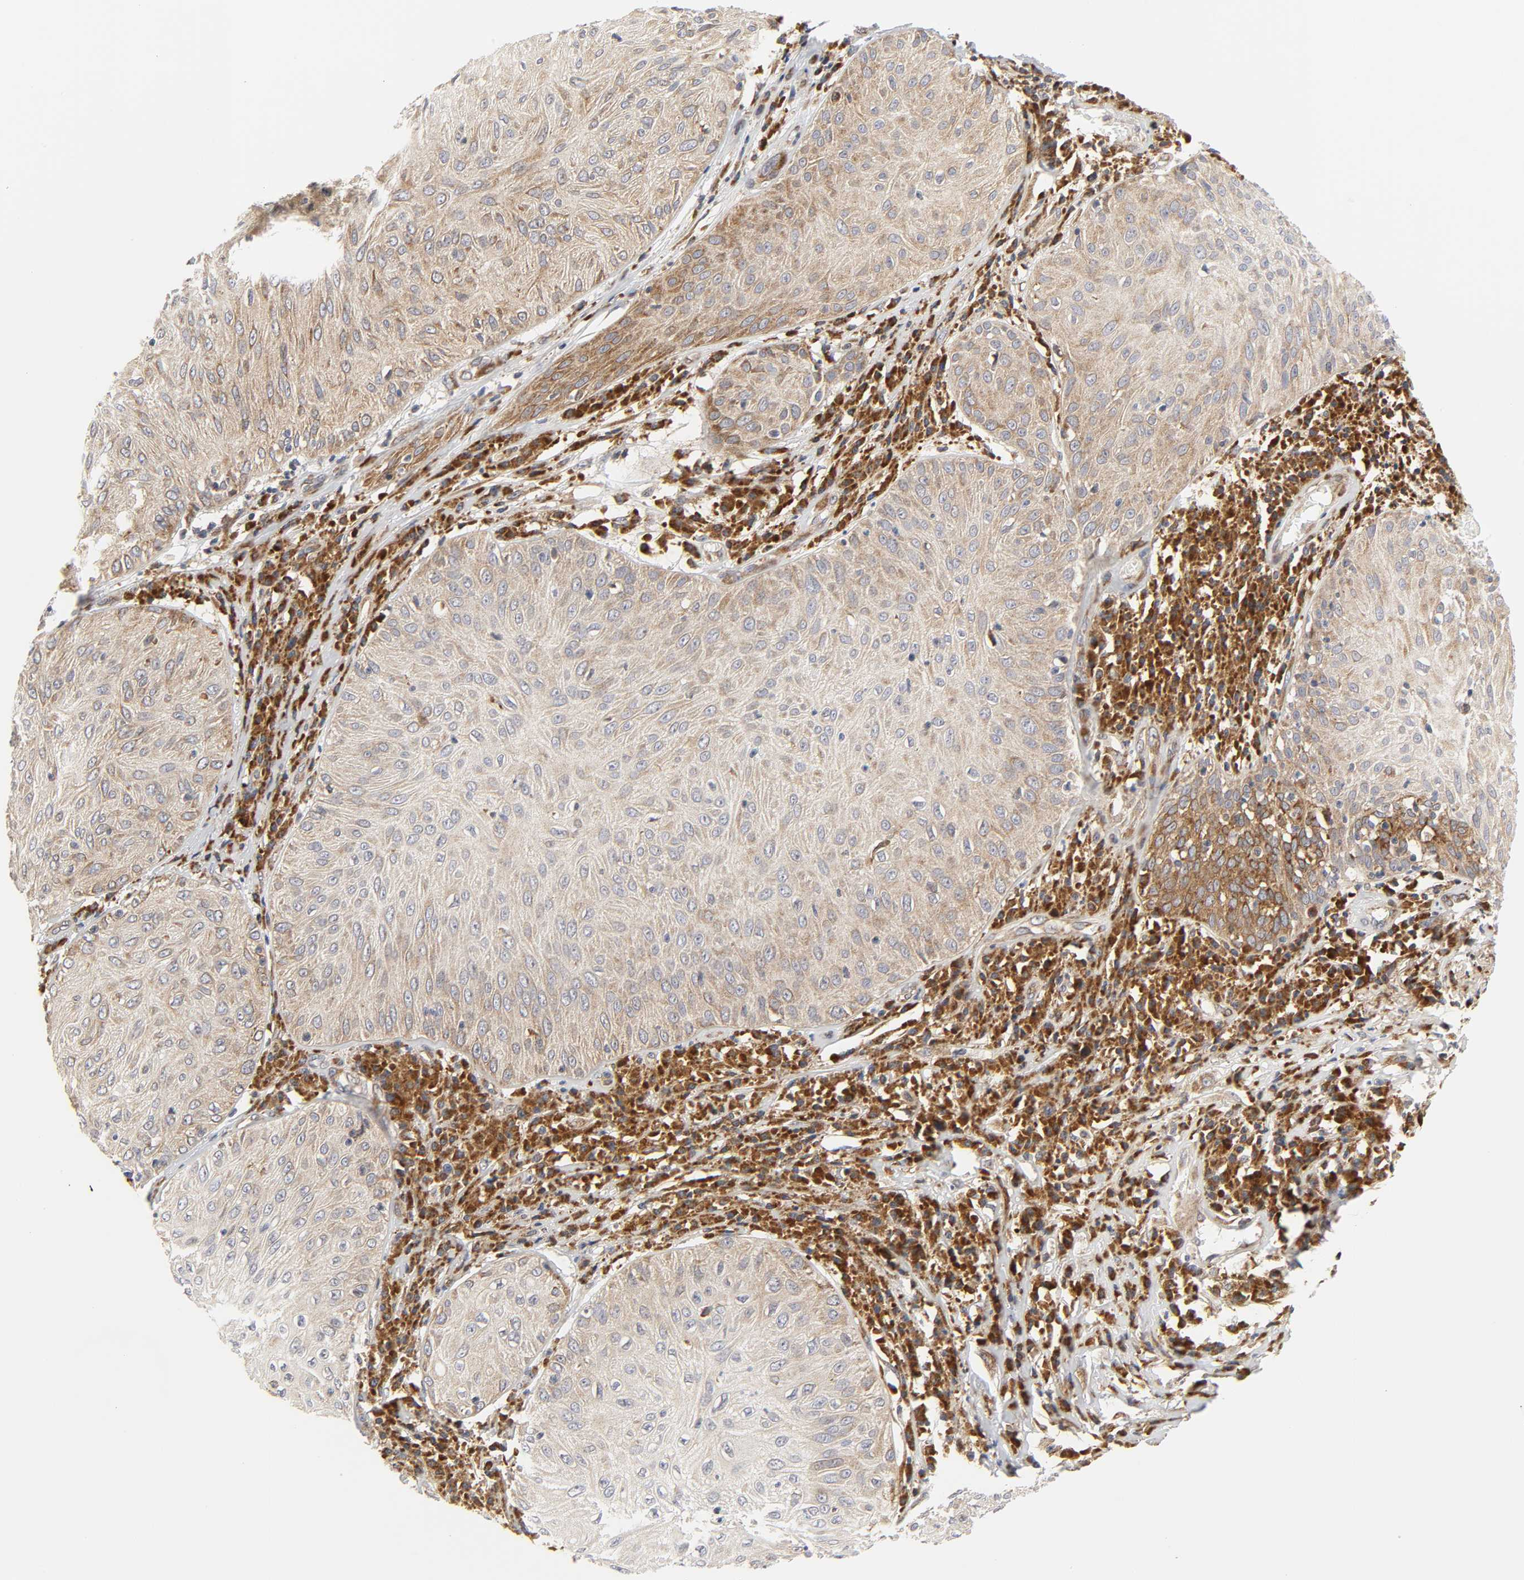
{"staining": {"intensity": "moderate", "quantity": ">75%", "location": "cytoplasmic/membranous"}, "tissue": "skin cancer", "cell_type": "Tumor cells", "image_type": "cancer", "snomed": [{"axis": "morphology", "description": "Squamous cell carcinoma, NOS"}, {"axis": "topography", "description": "Skin"}], "caption": "IHC (DAB) staining of human skin cancer (squamous cell carcinoma) exhibits moderate cytoplasmic/membranous protein staining in approximately >75% of tumor cells.", "gene": "BAX", "patient": {"sex": "male", "age": 65}}